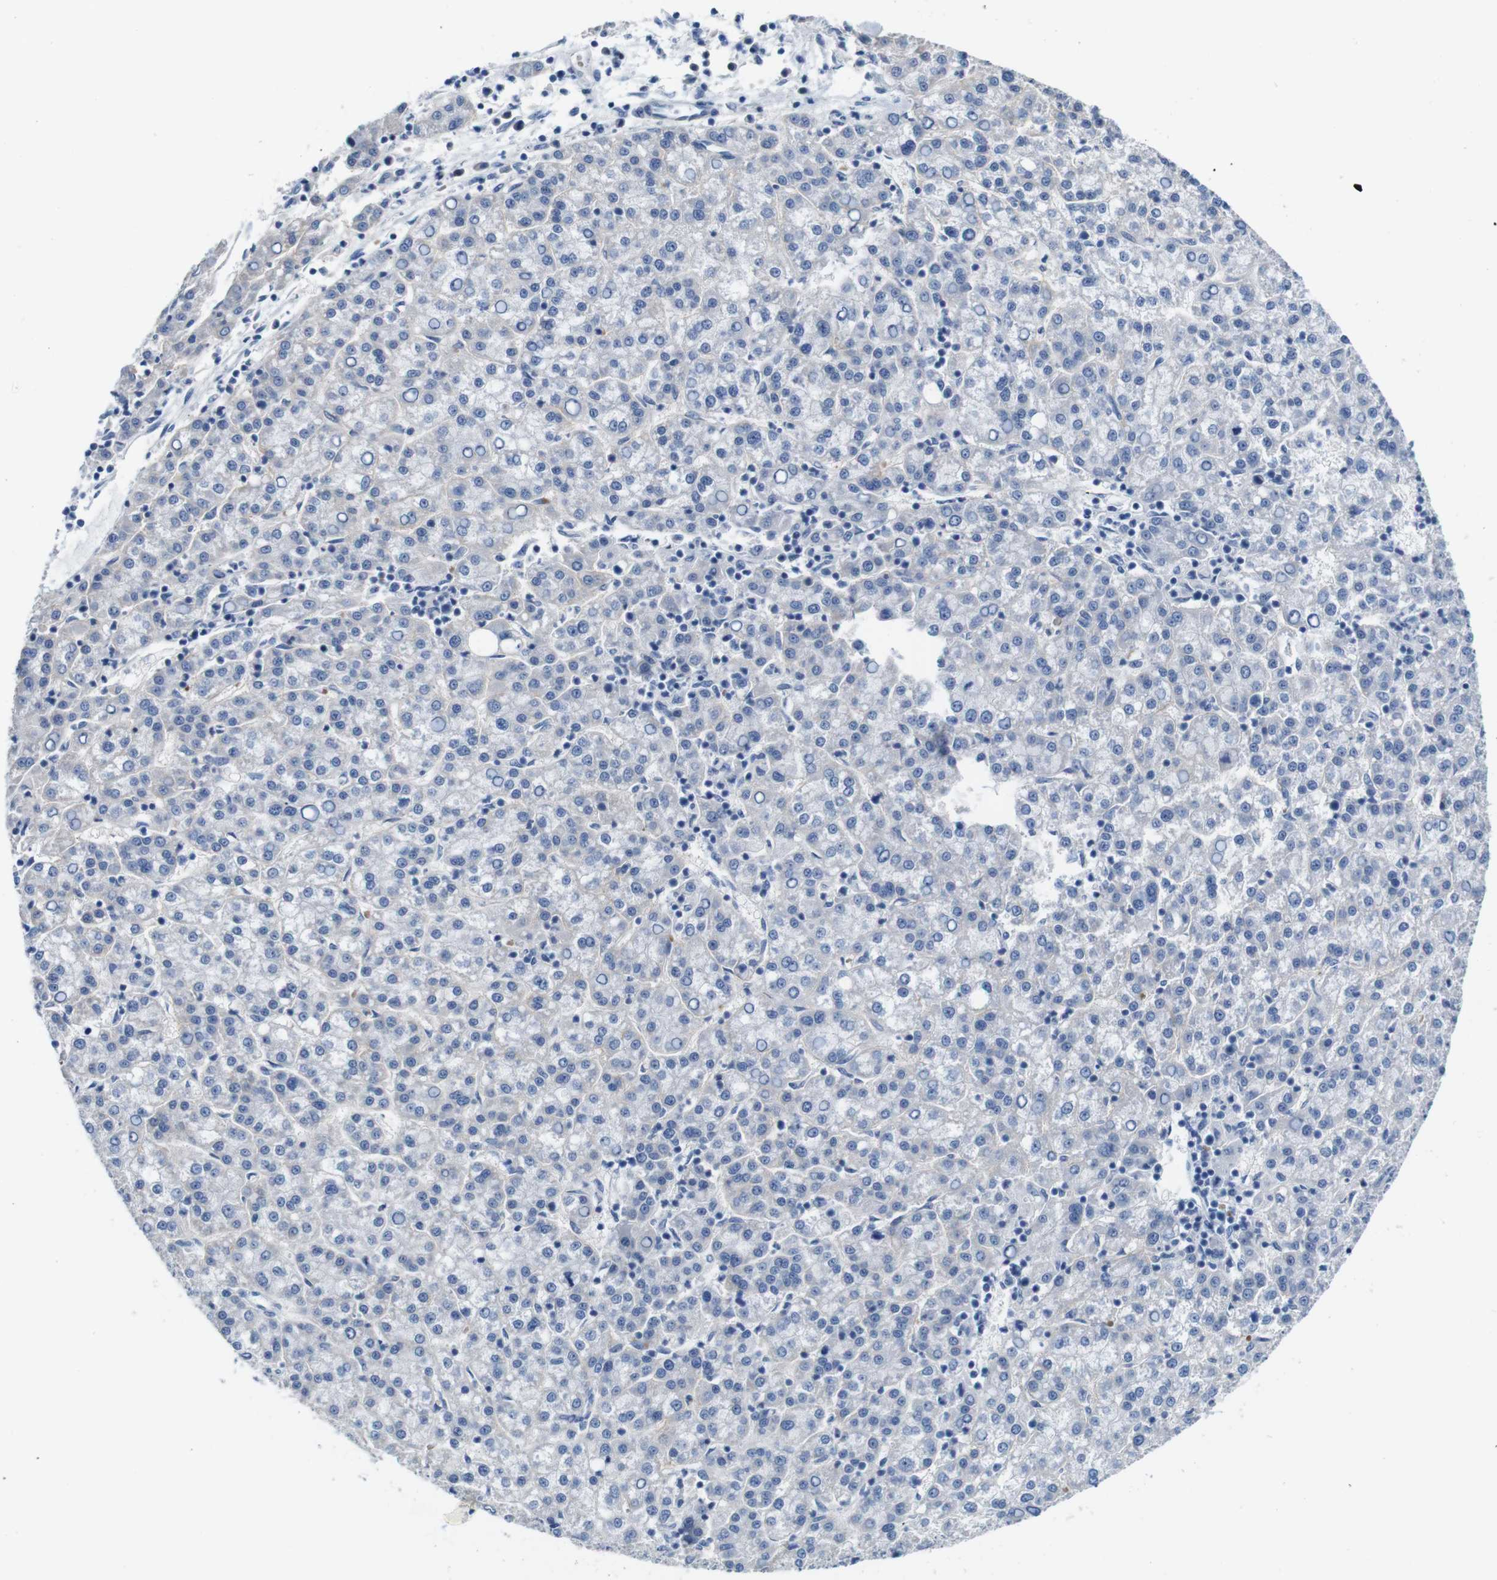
{"staining": {"intensity": "negative", "quantity": "none", "location": "none"}, "tissue": "liver cancer", "cell_type": "Tumor cells", "image_type": "cancer", "snomed": [{"axis": "morphology", "description": "Carcinoma, Hepatocellular, NOS"}, {"axis": "topography", "description": "Liver"}], "caption": "This is an immunohistochemistry (IHC) image of liver cancer. There is no staining in tumor cells.", "gene": "IGSF8", "patient": {"sex": "female", "age": 58}}